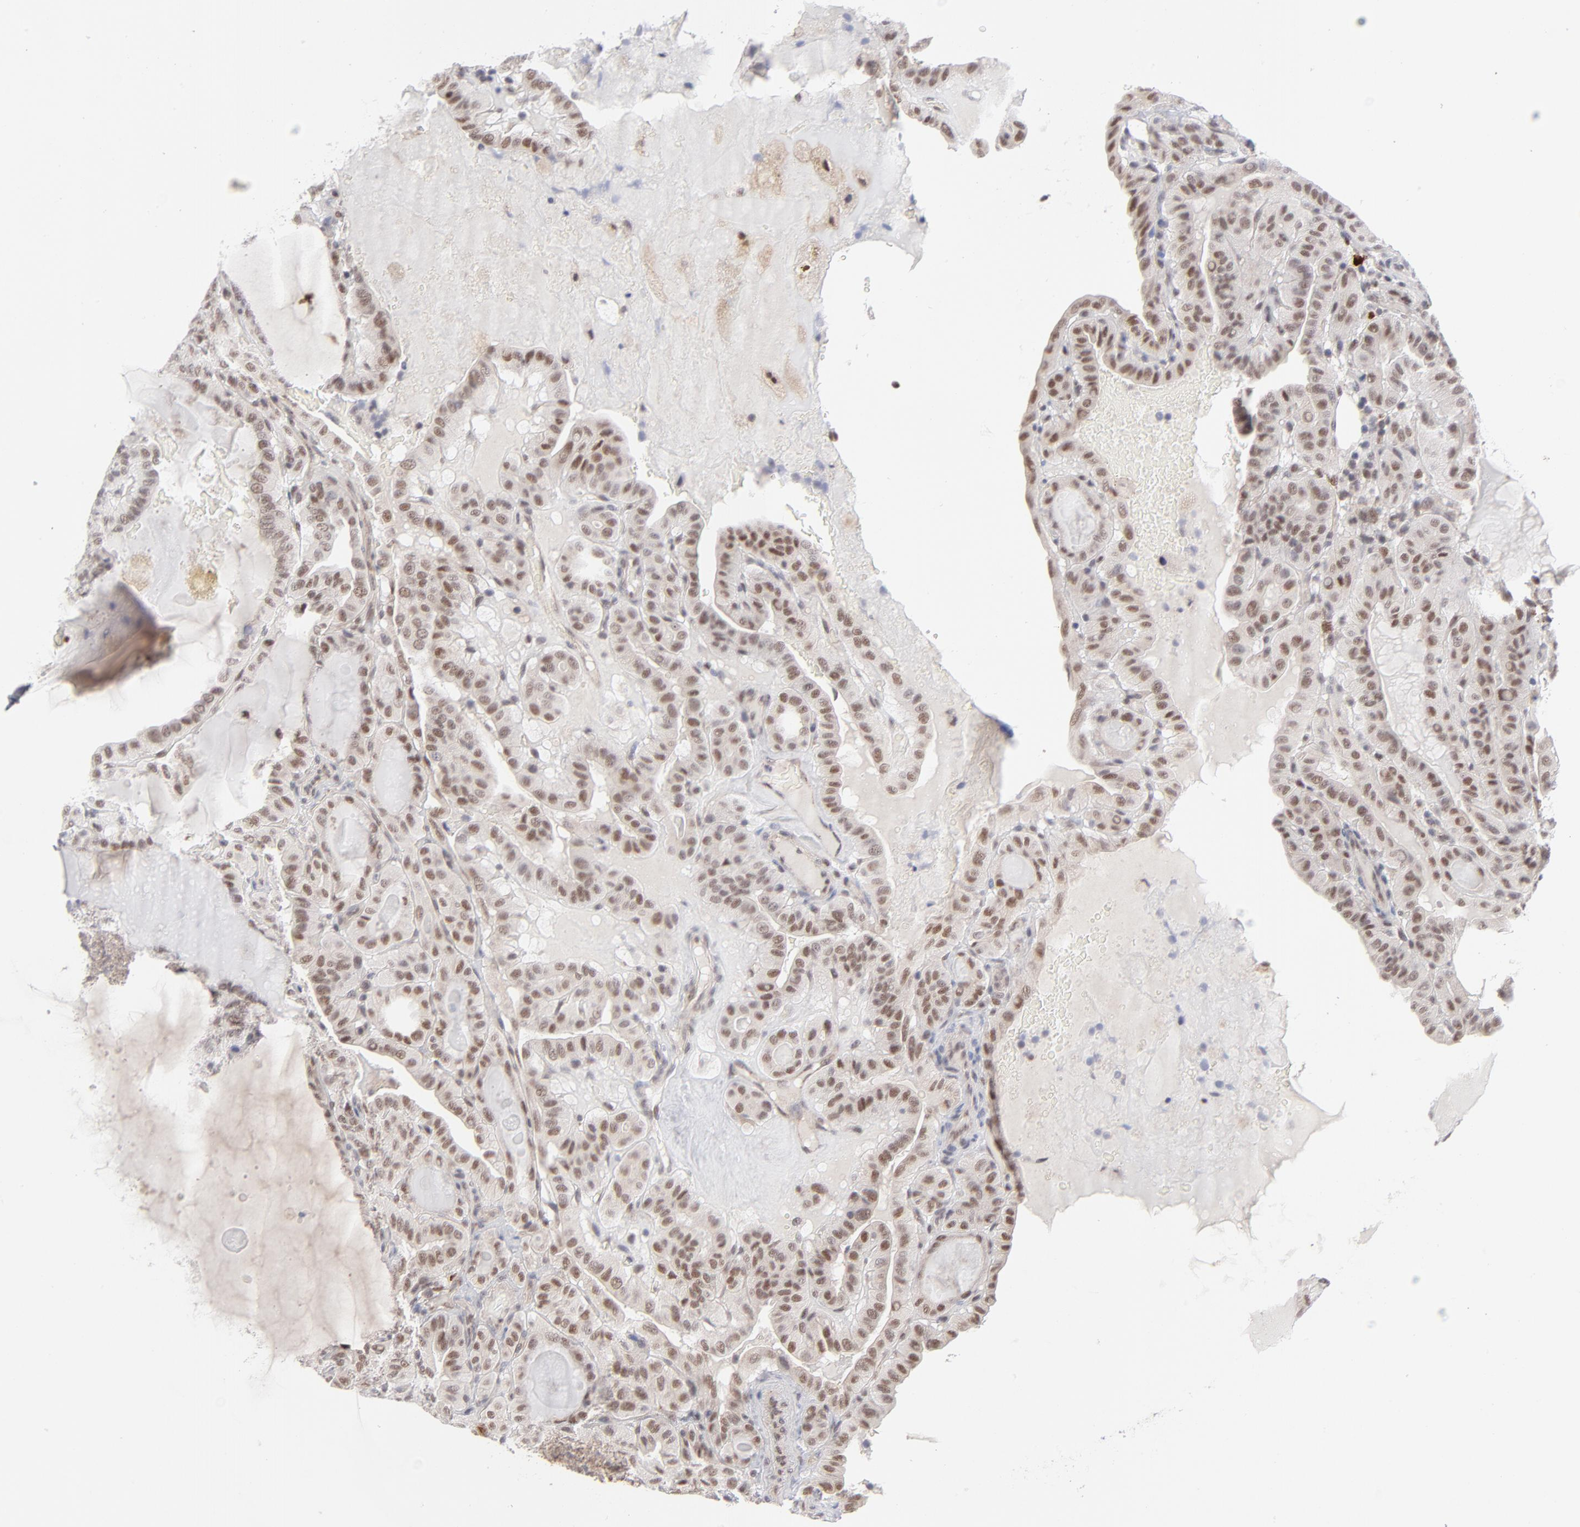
{"staining": {"intensity": "moderate", "quantity": ">75%", "location": "cytoplasmic/membranous,nuclear"}, "tissue": "thyroid cancer", "cell_type": "Tumor cells", "image_type": "cancer", "snomed": [{"axis": "morphology", "description": "Papillary adenocarcinoma, NOS"}, {"axis": "topography", "description": "Thyroid gland"}], "caption": "High-power microscopy captured an IHC image of thyroid cancer, revealing moderate cytoplasmic/membranous and nuclear expression in approximately >75% of tumor cells.", "gene": "NBN", "patient": {"sex": "male", "age": 77}}